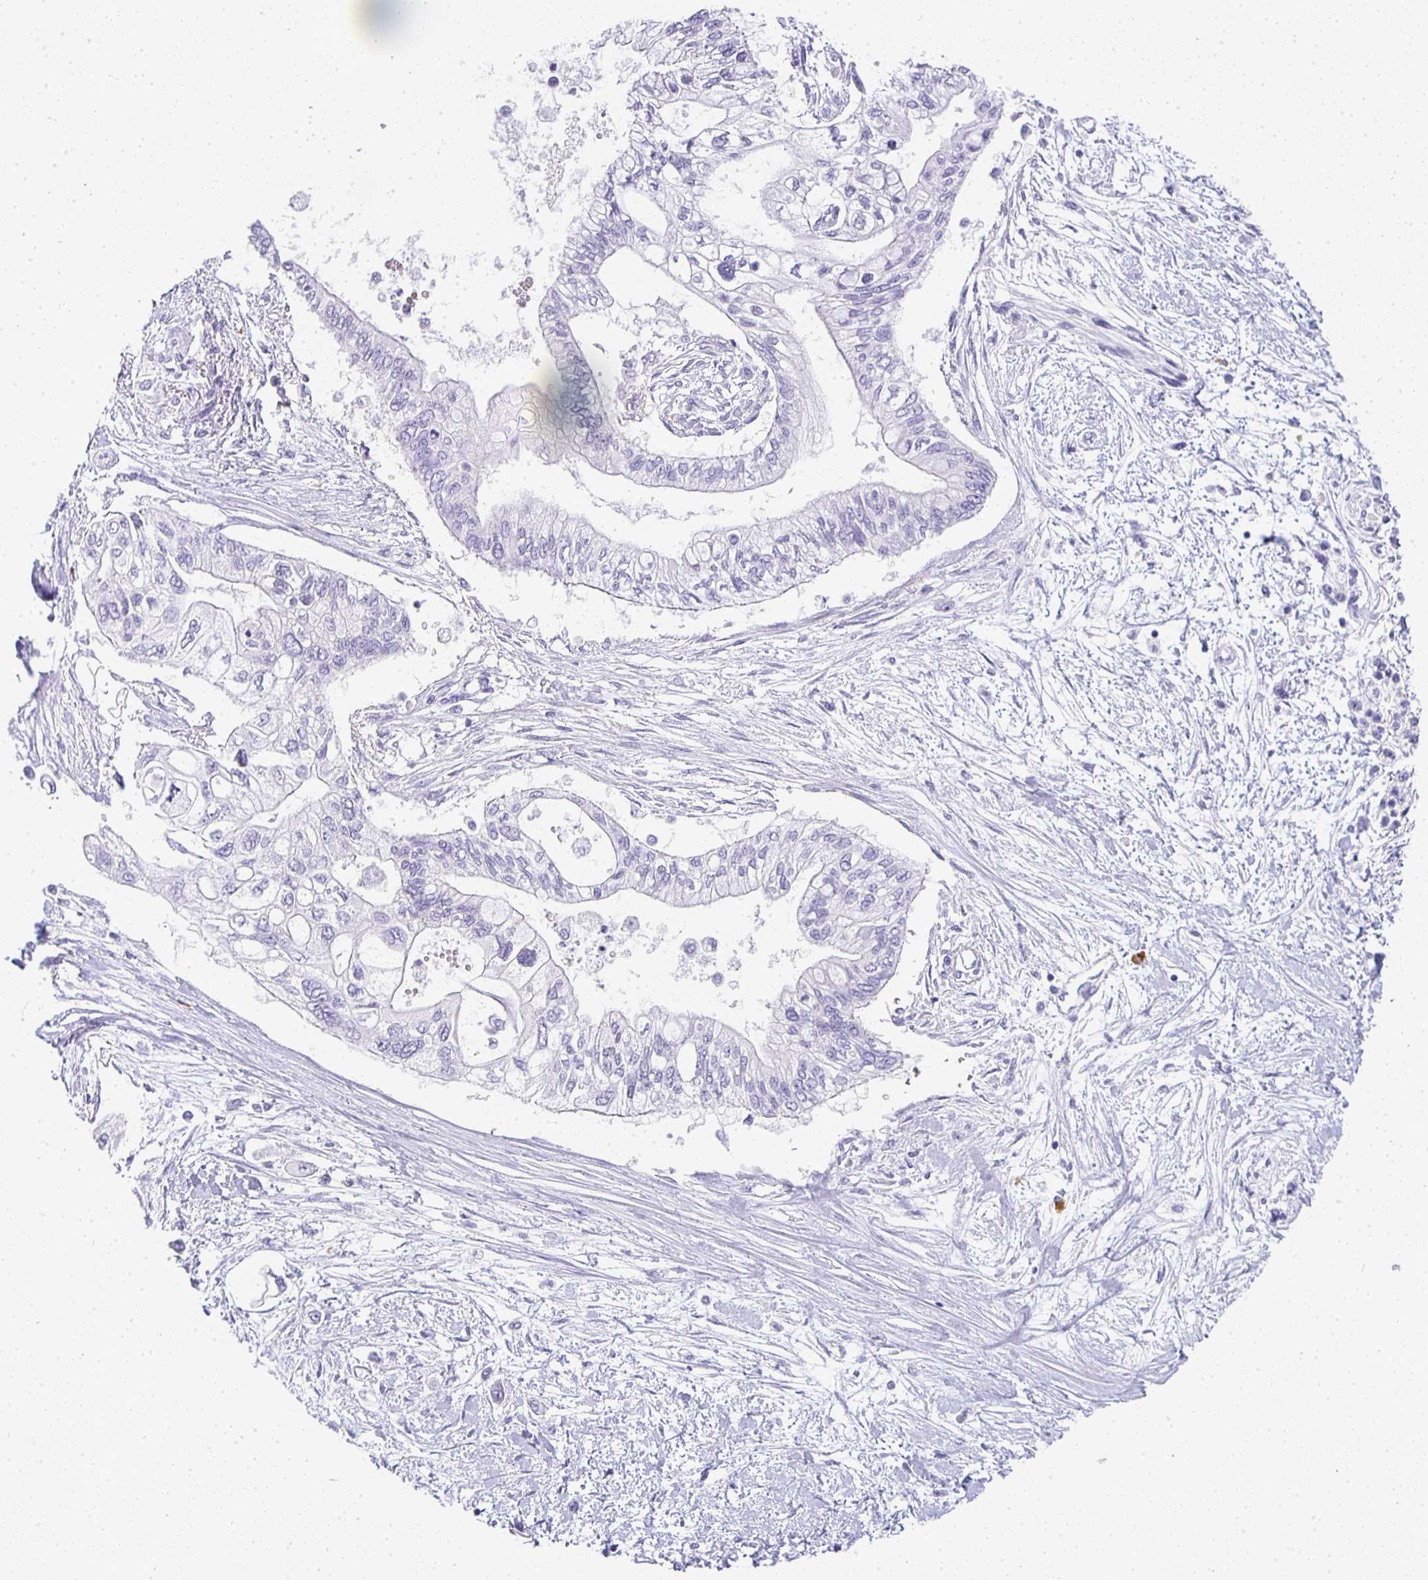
{"staining": {"intensity": "negative", "quantity": "none", "location": "none"}, "tissue": "pancreatic cancer", "cell_type": "Tumor cells", "image_type": "cancer", "snomed": [{"axis": "morphology", "description": "Adenocarcinoma, NOS"}, {"axis": "topography", "description": "Pancreas"}], "caption": "This is an immunohistochemistry histopathology image of human pancreatic adenocarcinoma. There is no positivity in tumor cells.", "gene": "TPSD1", "patient": {"sex": "female", "age": 77}}